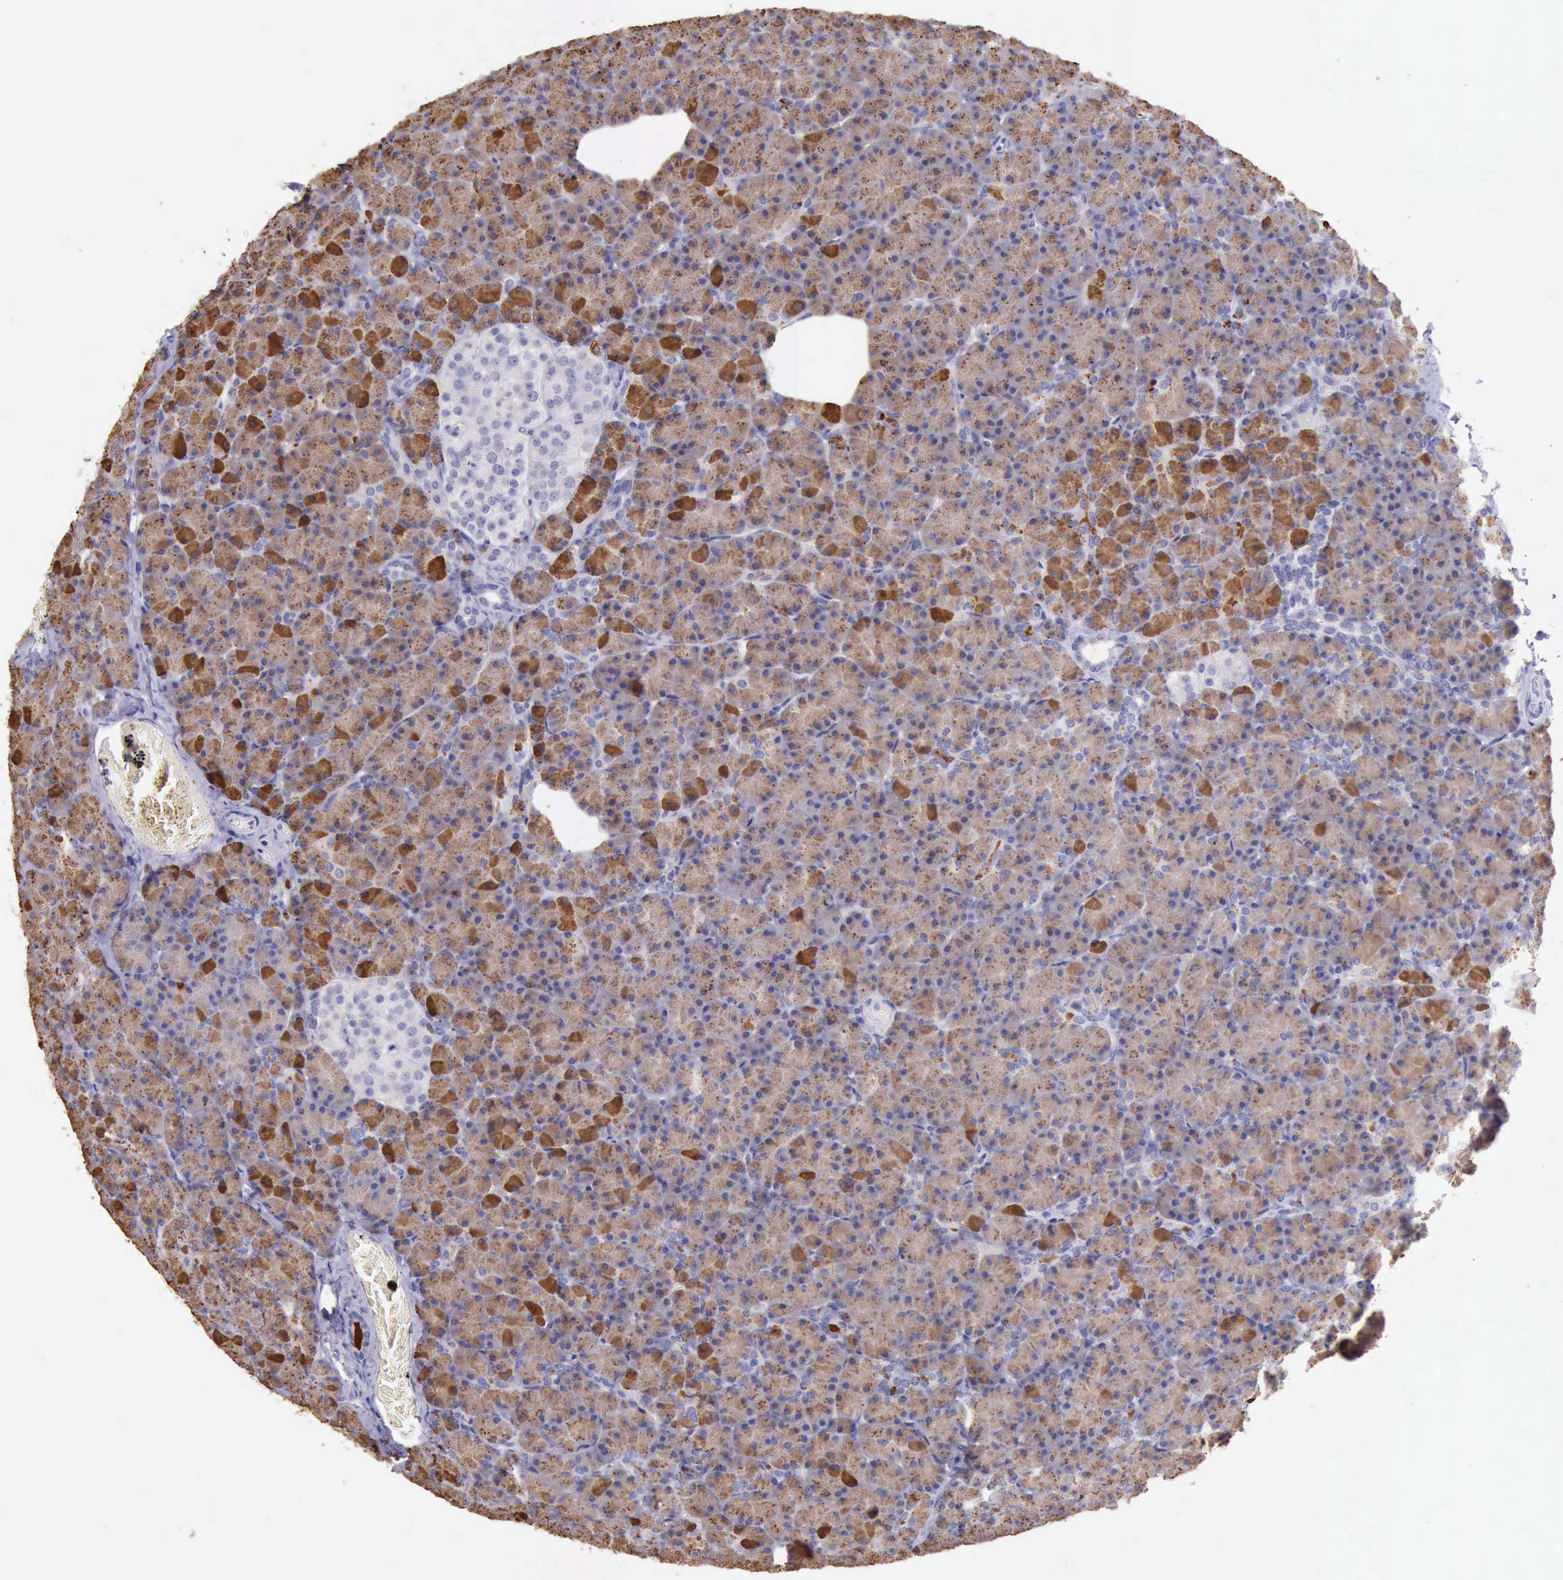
{"staining": {"intensity": "moderate", "quantity": ">75%", "location": "cytoplasmic/membranous"}, "tissue": "pancreas", "cell_type": "Exocrine glandular cells", "image_type": "normal", "snomed": [{"axis": "morphology", "description": "Normal tissue, NOS"}, {"axis": "topography", "description": "Pancreas"}], "caption": "A micrograph of pancreas stained for a protein demonstrates moderate cytoplasmic/membranous brown staining in exocrine glandular cells.", "gene": "LRFN5", "patient": {"sex": "female", "age": 43}}